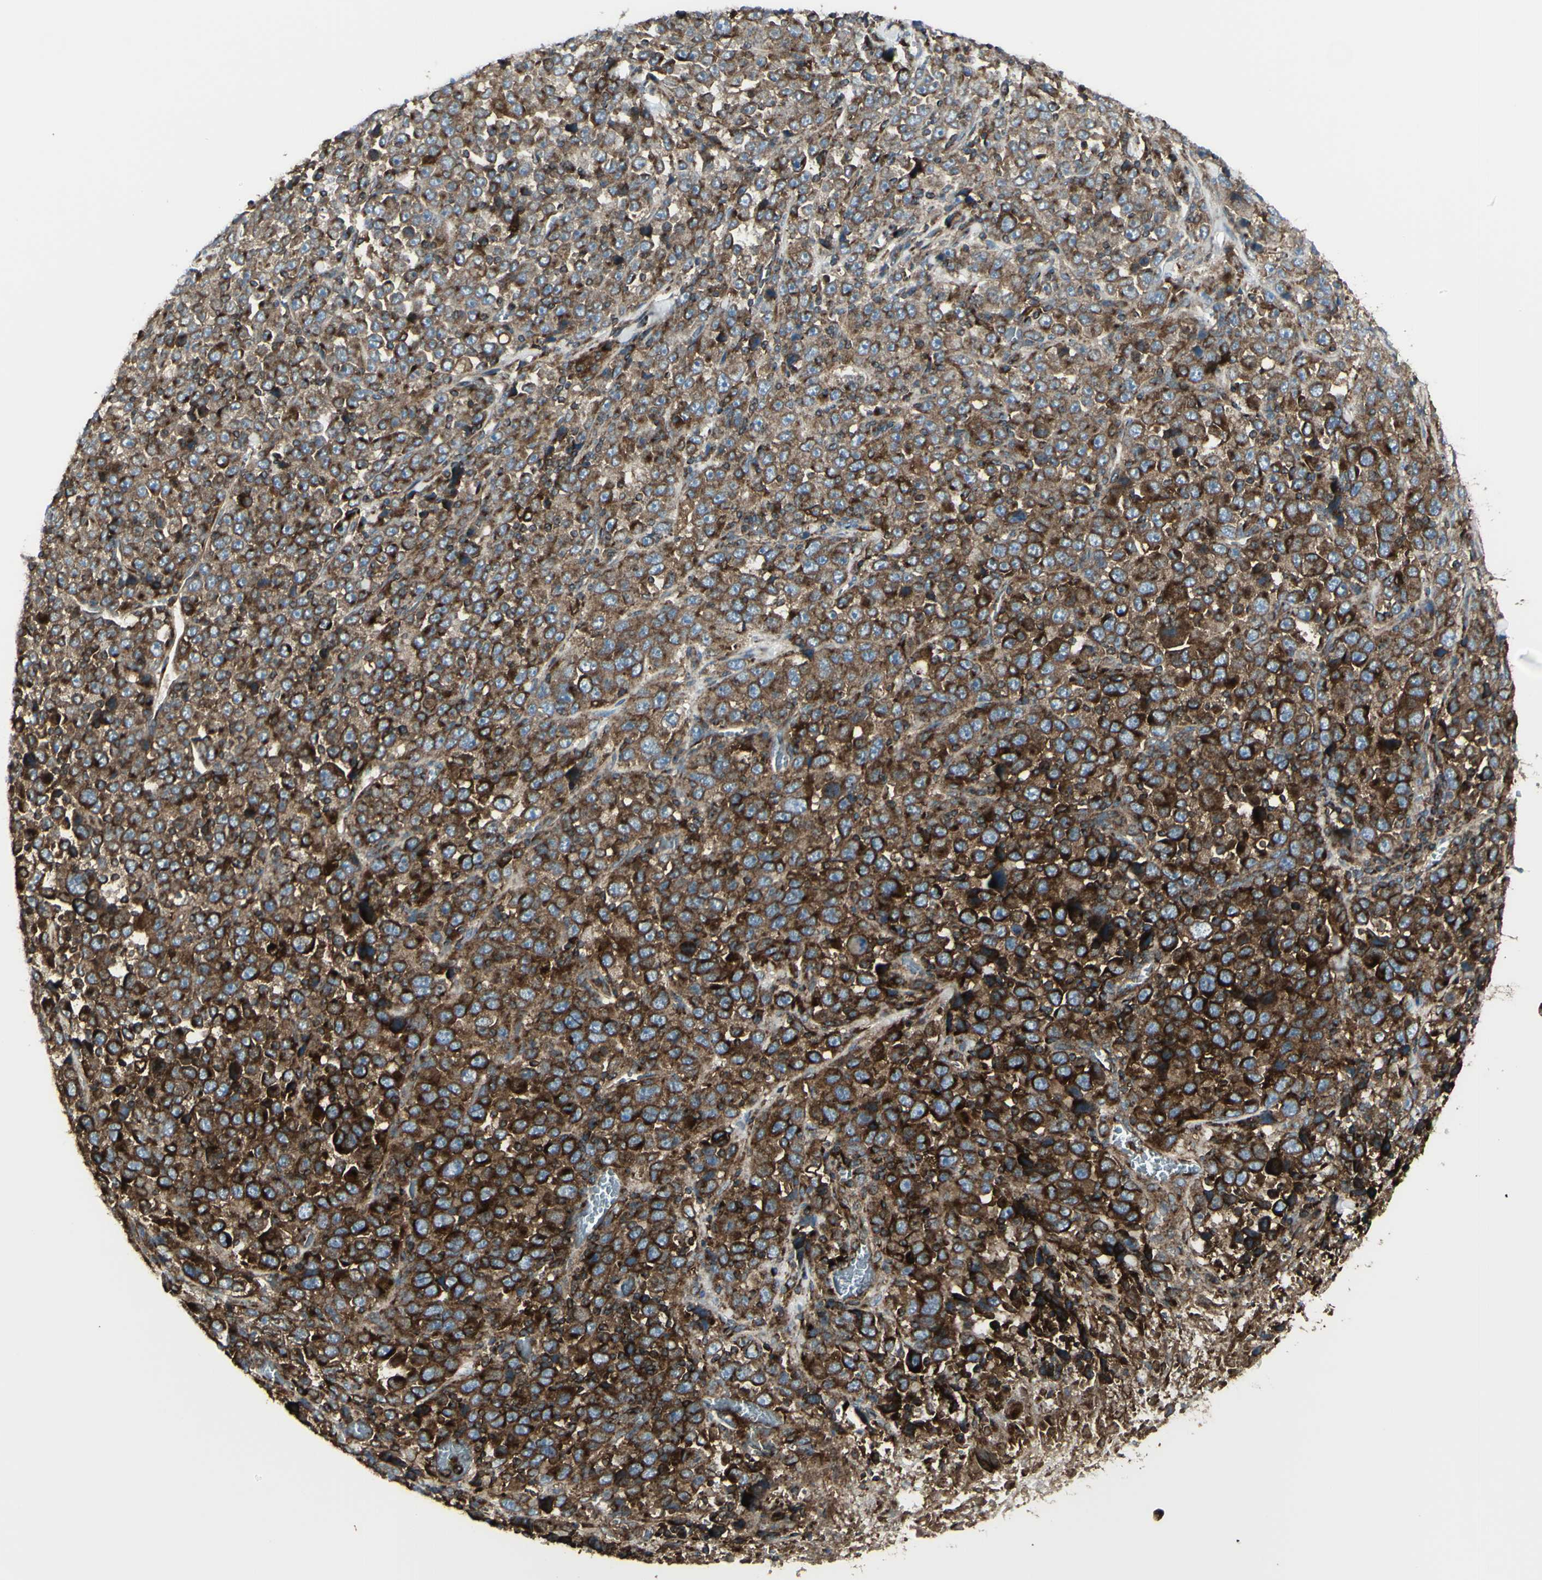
{"staining": {"intensity": "strong", "quantity": ">75%", "location": "cytoplasmic/membranous"}, "tissue": "stomach cancer", "cell_type": "Tumor cells", "image_type": "cancer", "snomed": [{"axis": "morphology", "description": "Normal tissue, NOS"}, {"axis": "morphology", "description": "Adenocarcinoma, NOS"}, {"axis": "topography", "description": "Stomach, upper"}, {"axis": "topography", "description": "Stomach"}], "caption": "Stomach adenocarcinoma tissue reveals strong cytoplasmic/membranous positivity in about >75% of tumor cells, visualized by immunohistochemistry.", "gene": "NAPA", "patient": {"sex": "male", "age": 59}}